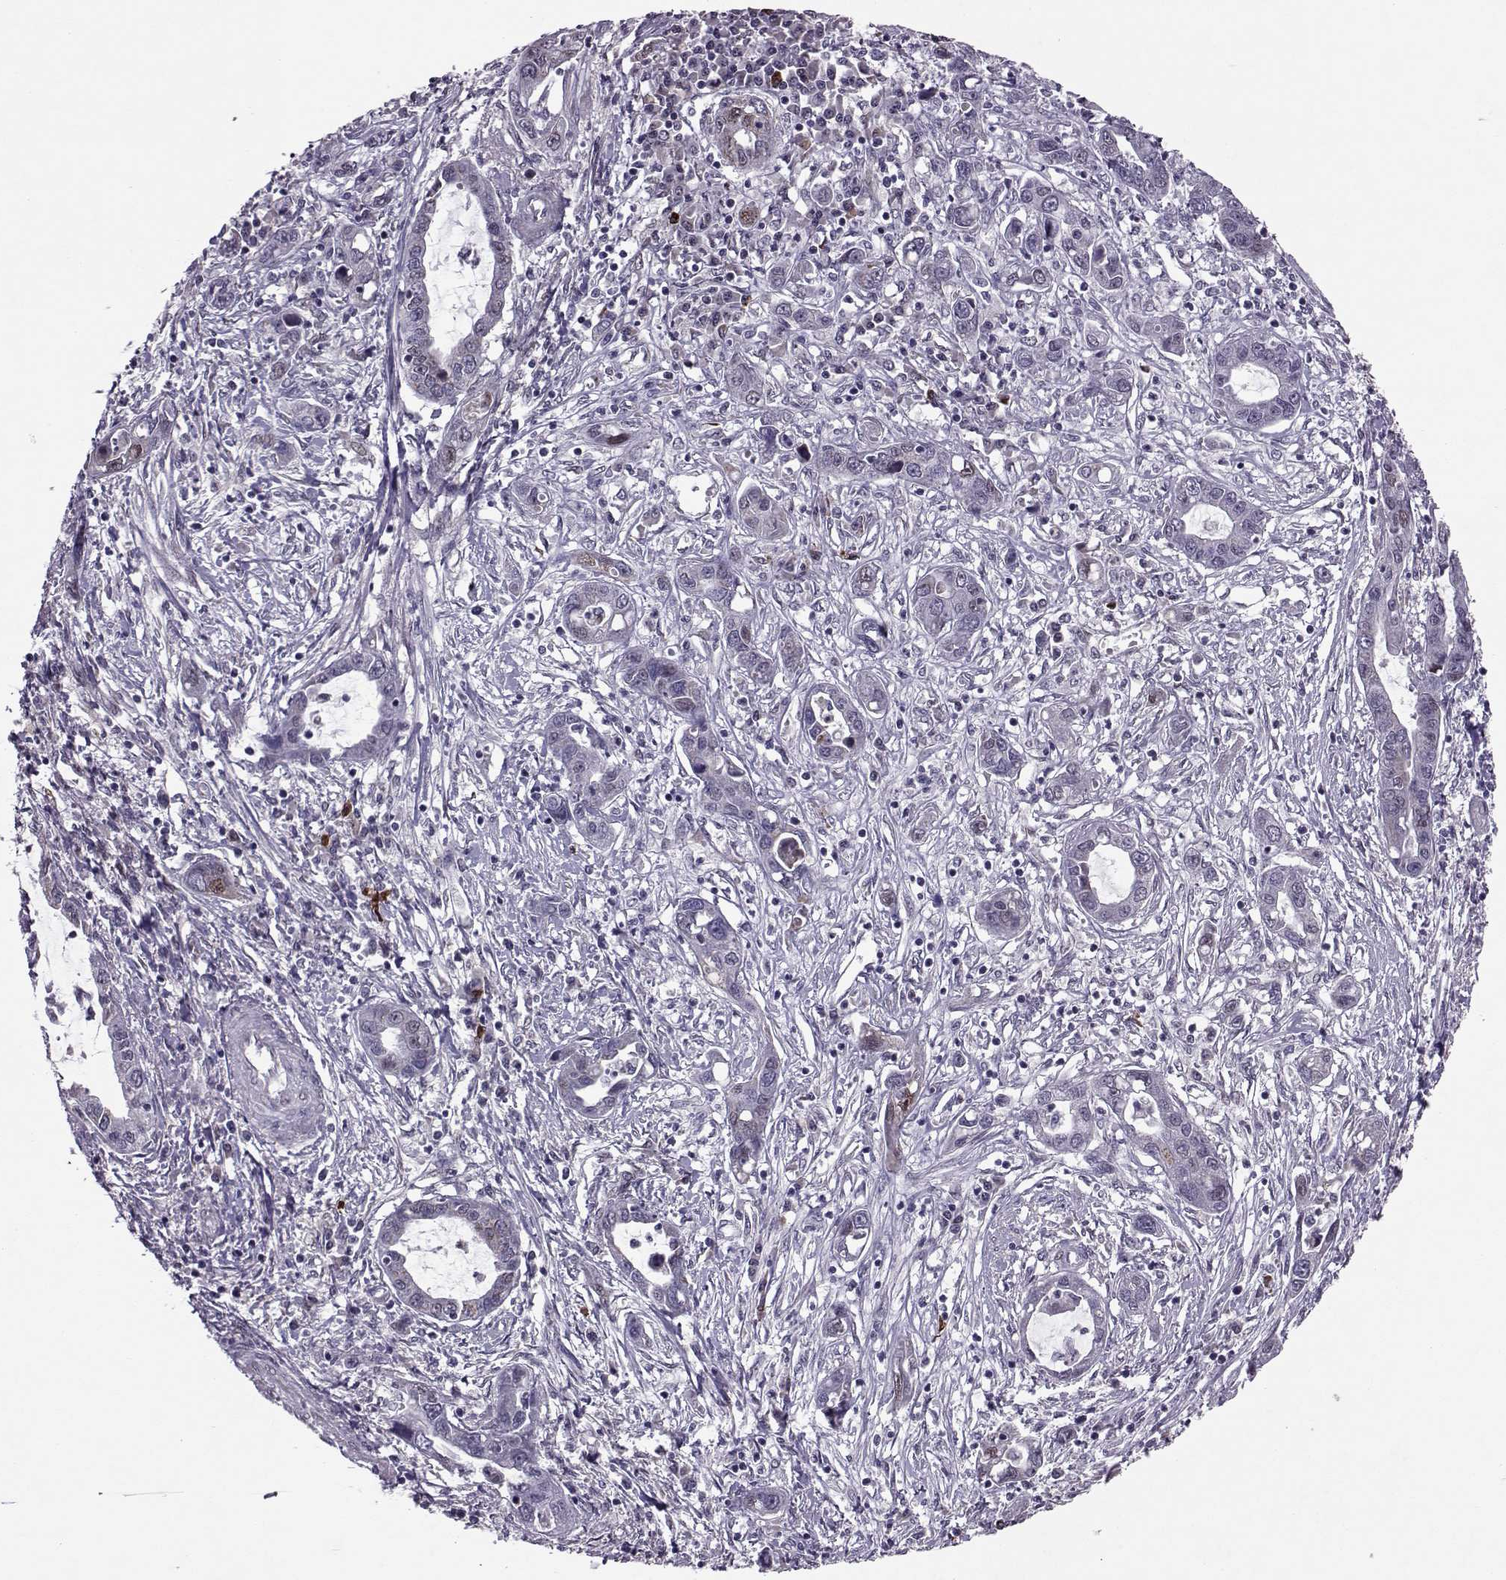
{"staining": {"intensity": "negative", "quantity": "none", "location": "none"}, "tissue": "liver cancer", "cell_type": "Tumor cells", "image_type": "cancer", "snomed": [{"axis": "morphology", "description": "Cholangiocarcinoma"}, {"axis": "topography", "description": "Liver"}], "caption": "Tumor cells show no significant protein staining in cholangiocarcinoma (liver).", "gene": "CDK4", "patient": {"sex": "male", "age": 58}}